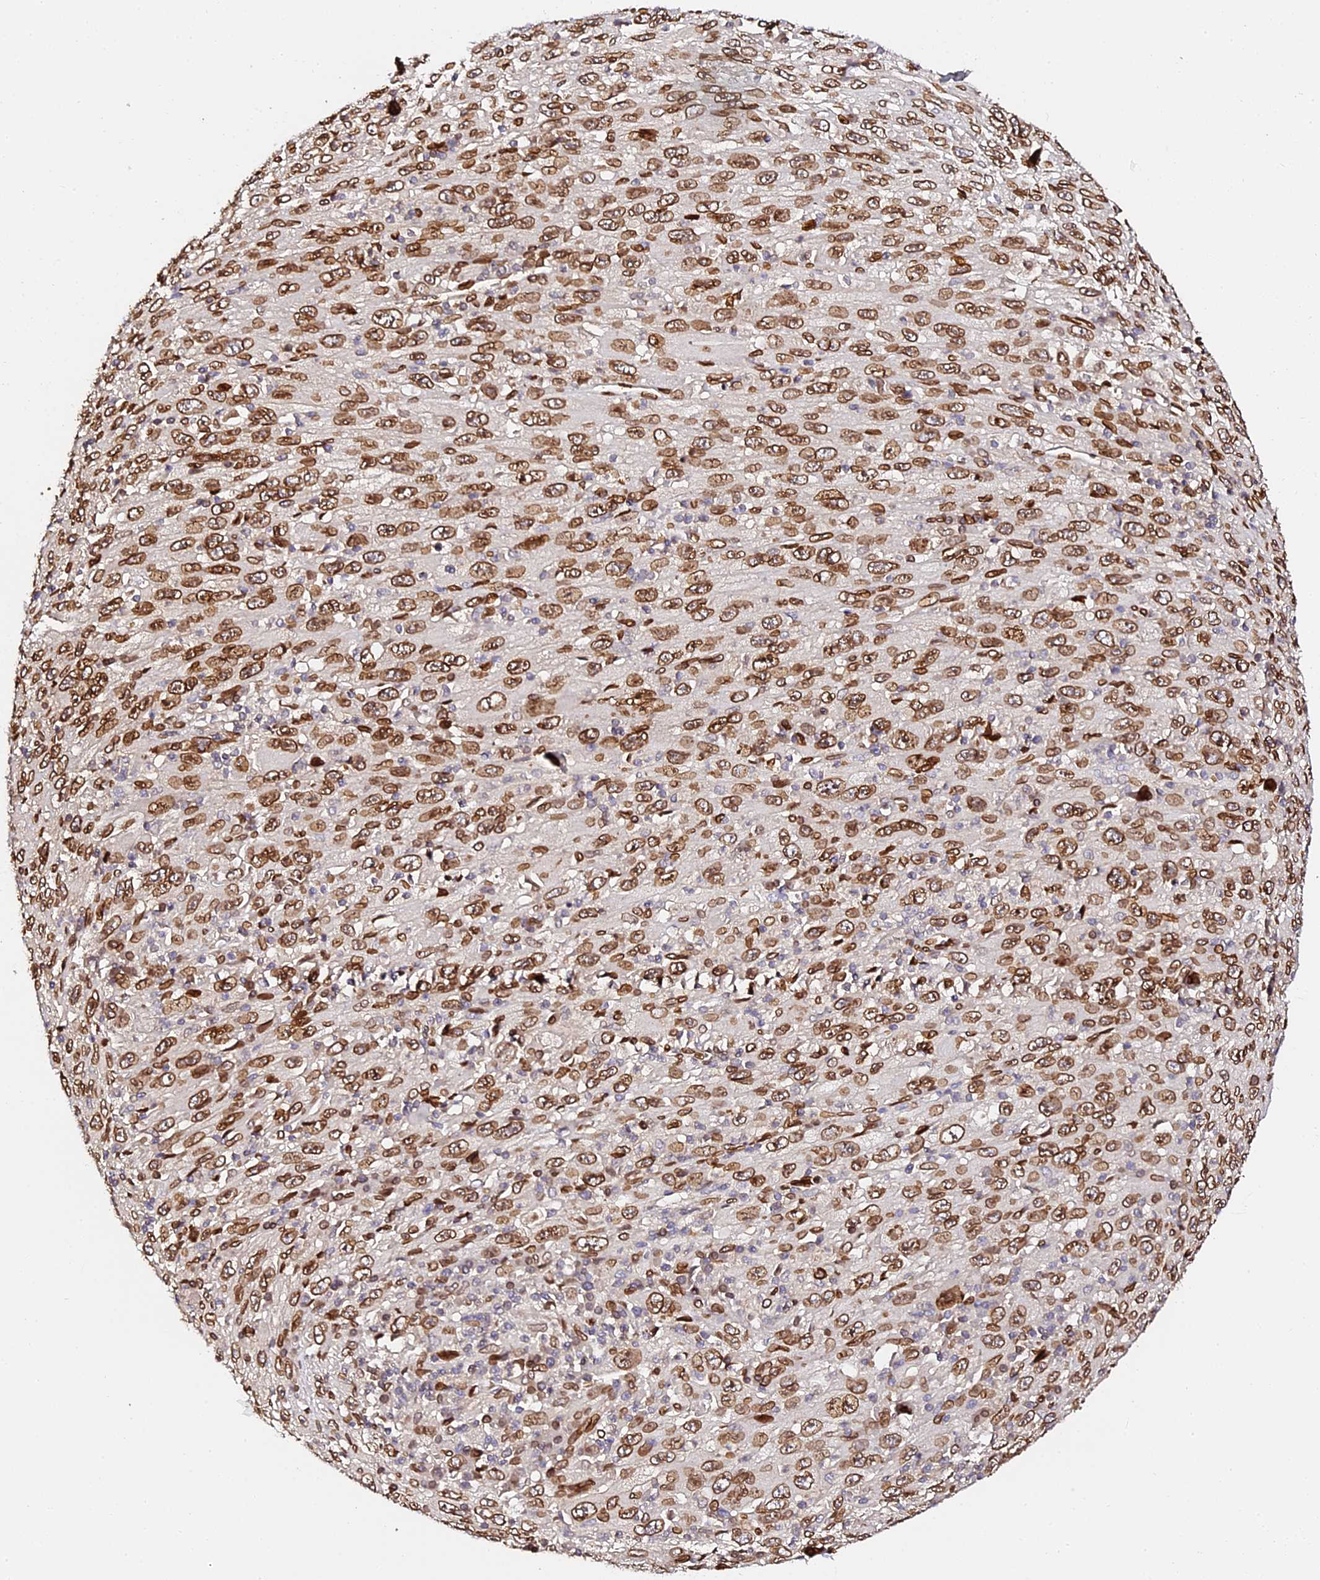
{"staining": {"intensity": "strong", "quantity": ">75%", "location": "cytoplasmic/membranous,nuclear"}, "tissue": "melanoma", "cell_type": "Tumor cells", "image_type": "cancer", "snomed": [{"axis": "morphology", "description": "Malignant melanoma, Metastatic site"}, {"axis": "topography", "description": "Skin"}], "caption": "A photomicrograph of human malignant melanoma (metastatic site) stained for a protein shows strong cytoplasmic/membranous and nuclear brown staining in tumor cells.", "gene": "ANAPC5", "patient": {"sex": "female", "age": 56}}